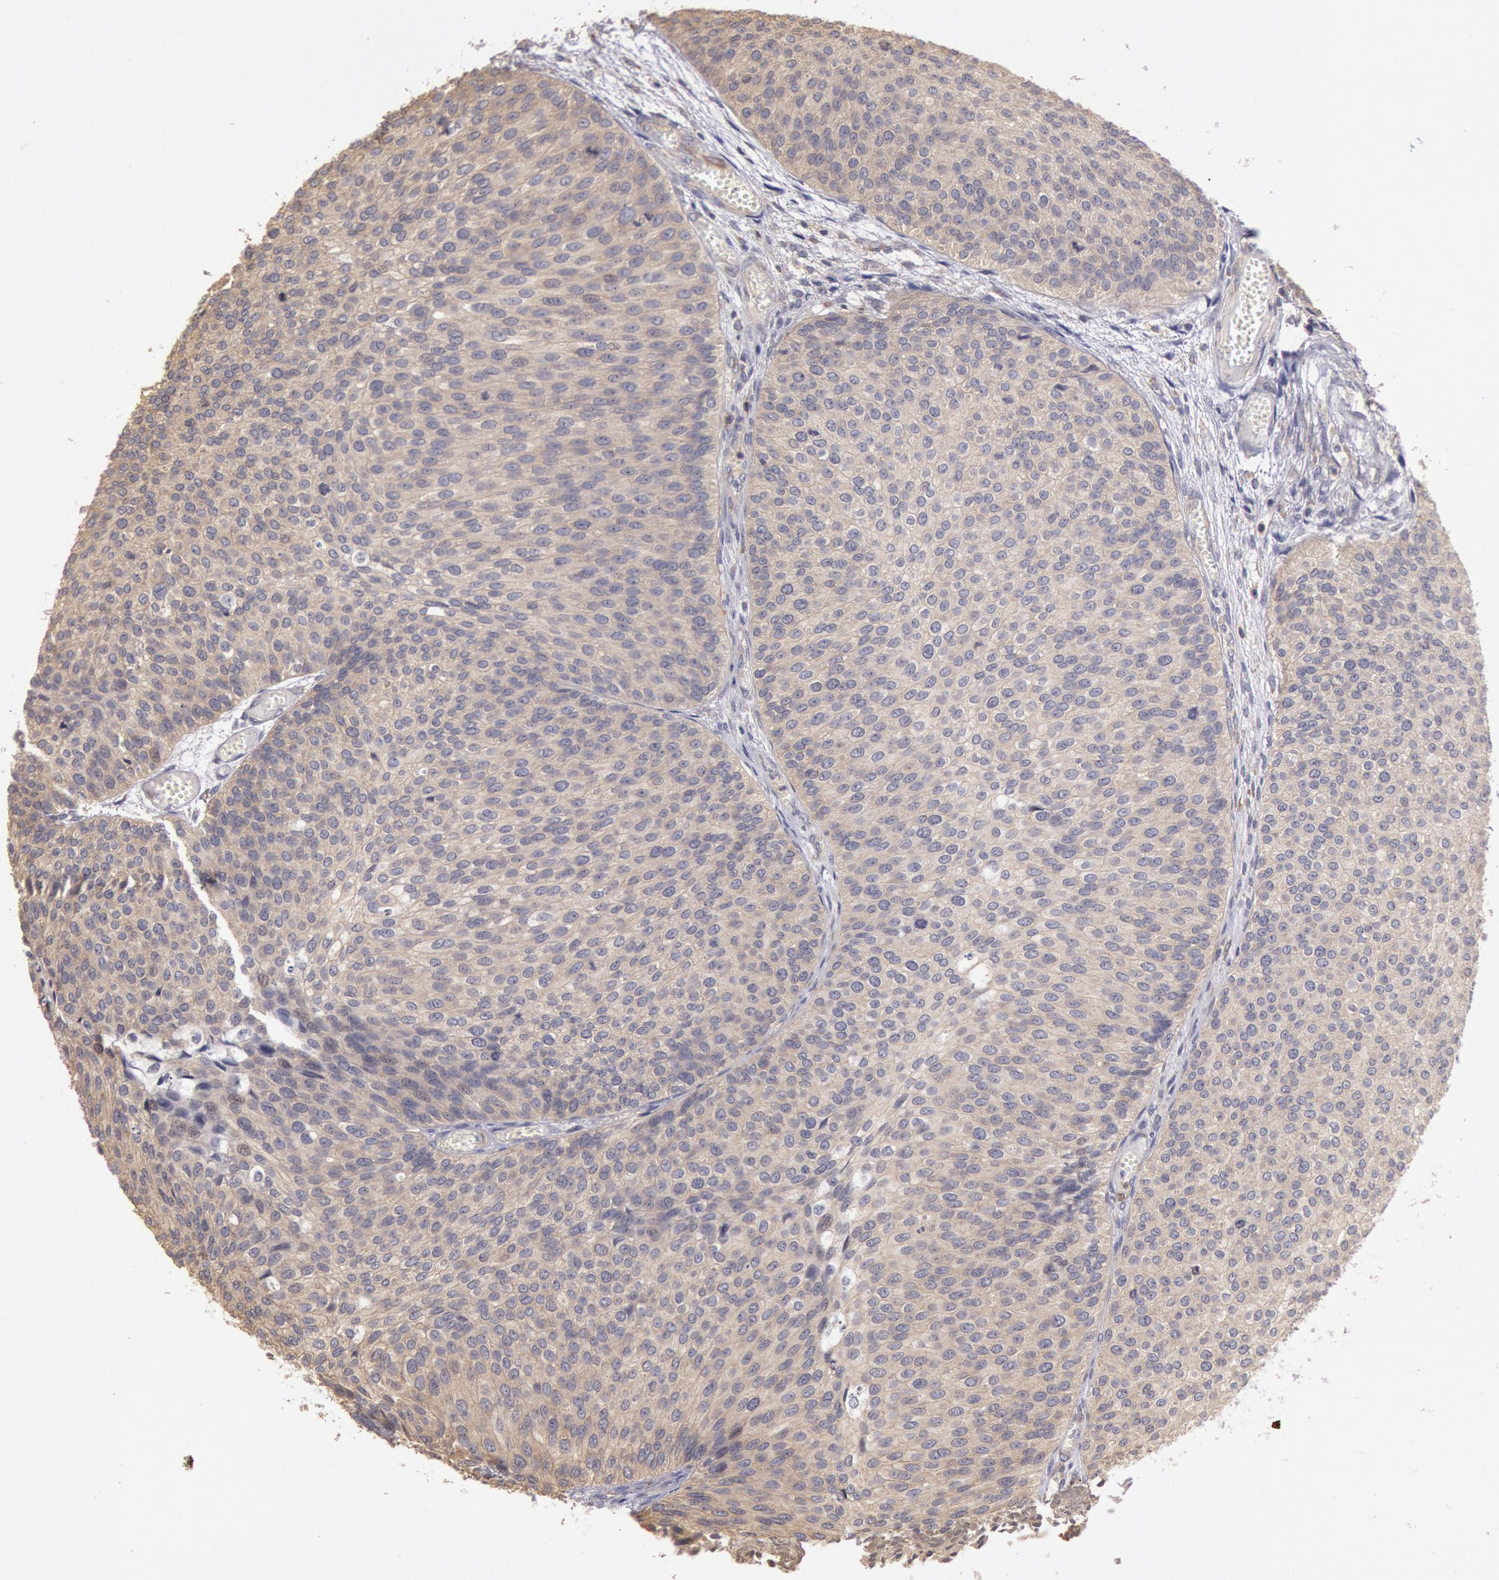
{"staining": {"intensity": "weak", "quantity": ">75%", "location": "cytoplasmic/membranous"}, "tissue": "urothelial cancer", "cell_type": "Tumor cells", "image_type": "cancer", "snomed": [{"axis": "morphology", "description": "Urothelial carcinoma, Low grade"}, {"axis": "topography", "description": "Urinary bladder"}], "caption": "Immunohistochemical staining of urothelial carcinoma (low-grade) displays low levels of weak cytoplasmic/membranous protein positivity in about >75% of tumor cells.", "gene": "NMT2", "patient": {"sex": "male", "age": 84}}